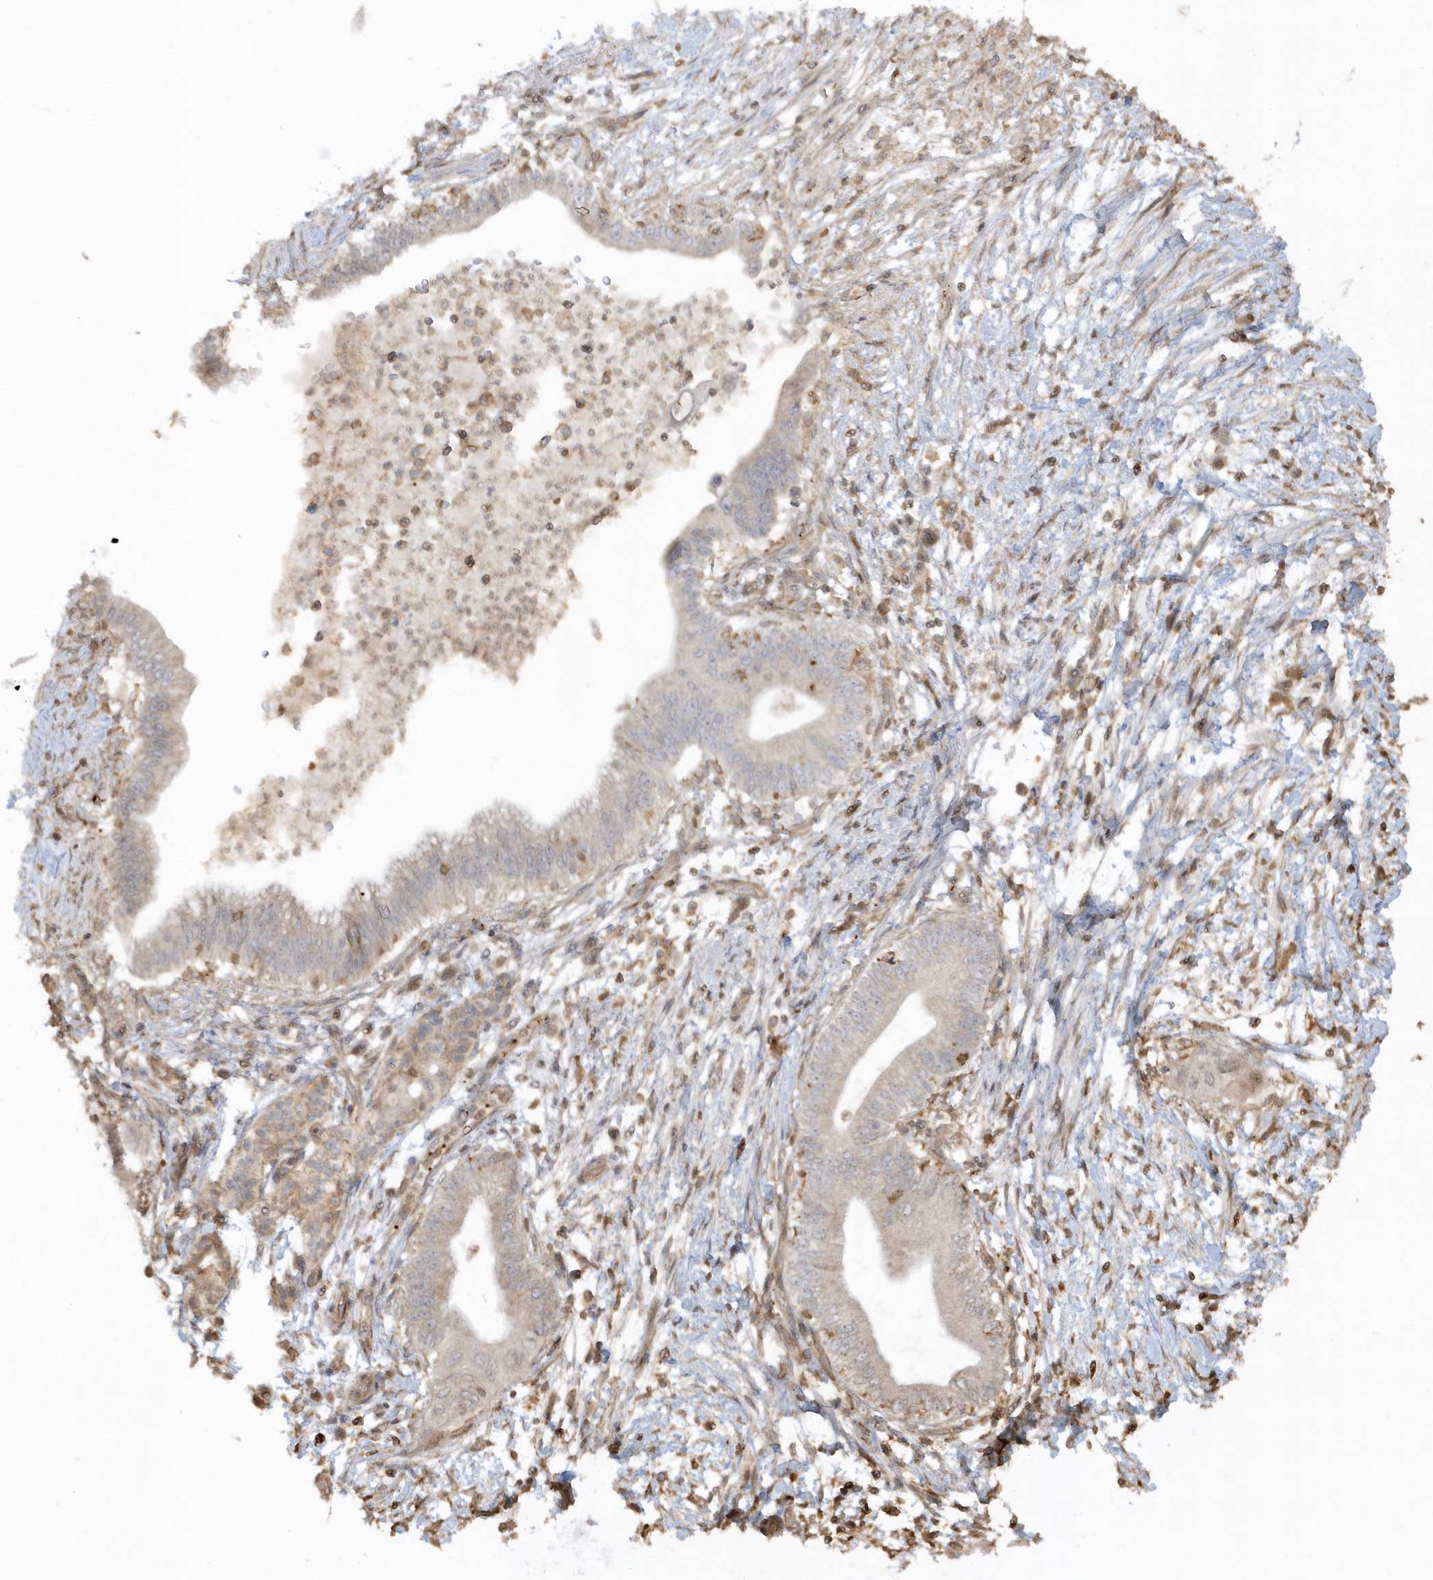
{"staining": {"intensity": "weak", "quantity": "<25%", "location": "cytoplasmic/membranous"}, "tissue": "pancreatic cancer", "cell_type": "Tumor cells", "image_type": "cancer", "snomed": [{"axis": "morphology", "description": "Adenocarcinoma, NOS"}, {"axis": "topography", "description": "Pancreas"}], "caption": "Photomicrograph shows no significant protein staining in tumor cells of pancreatic cancer.", "gene": "BSN", "patient": {"sex": "male", "age": 68}}